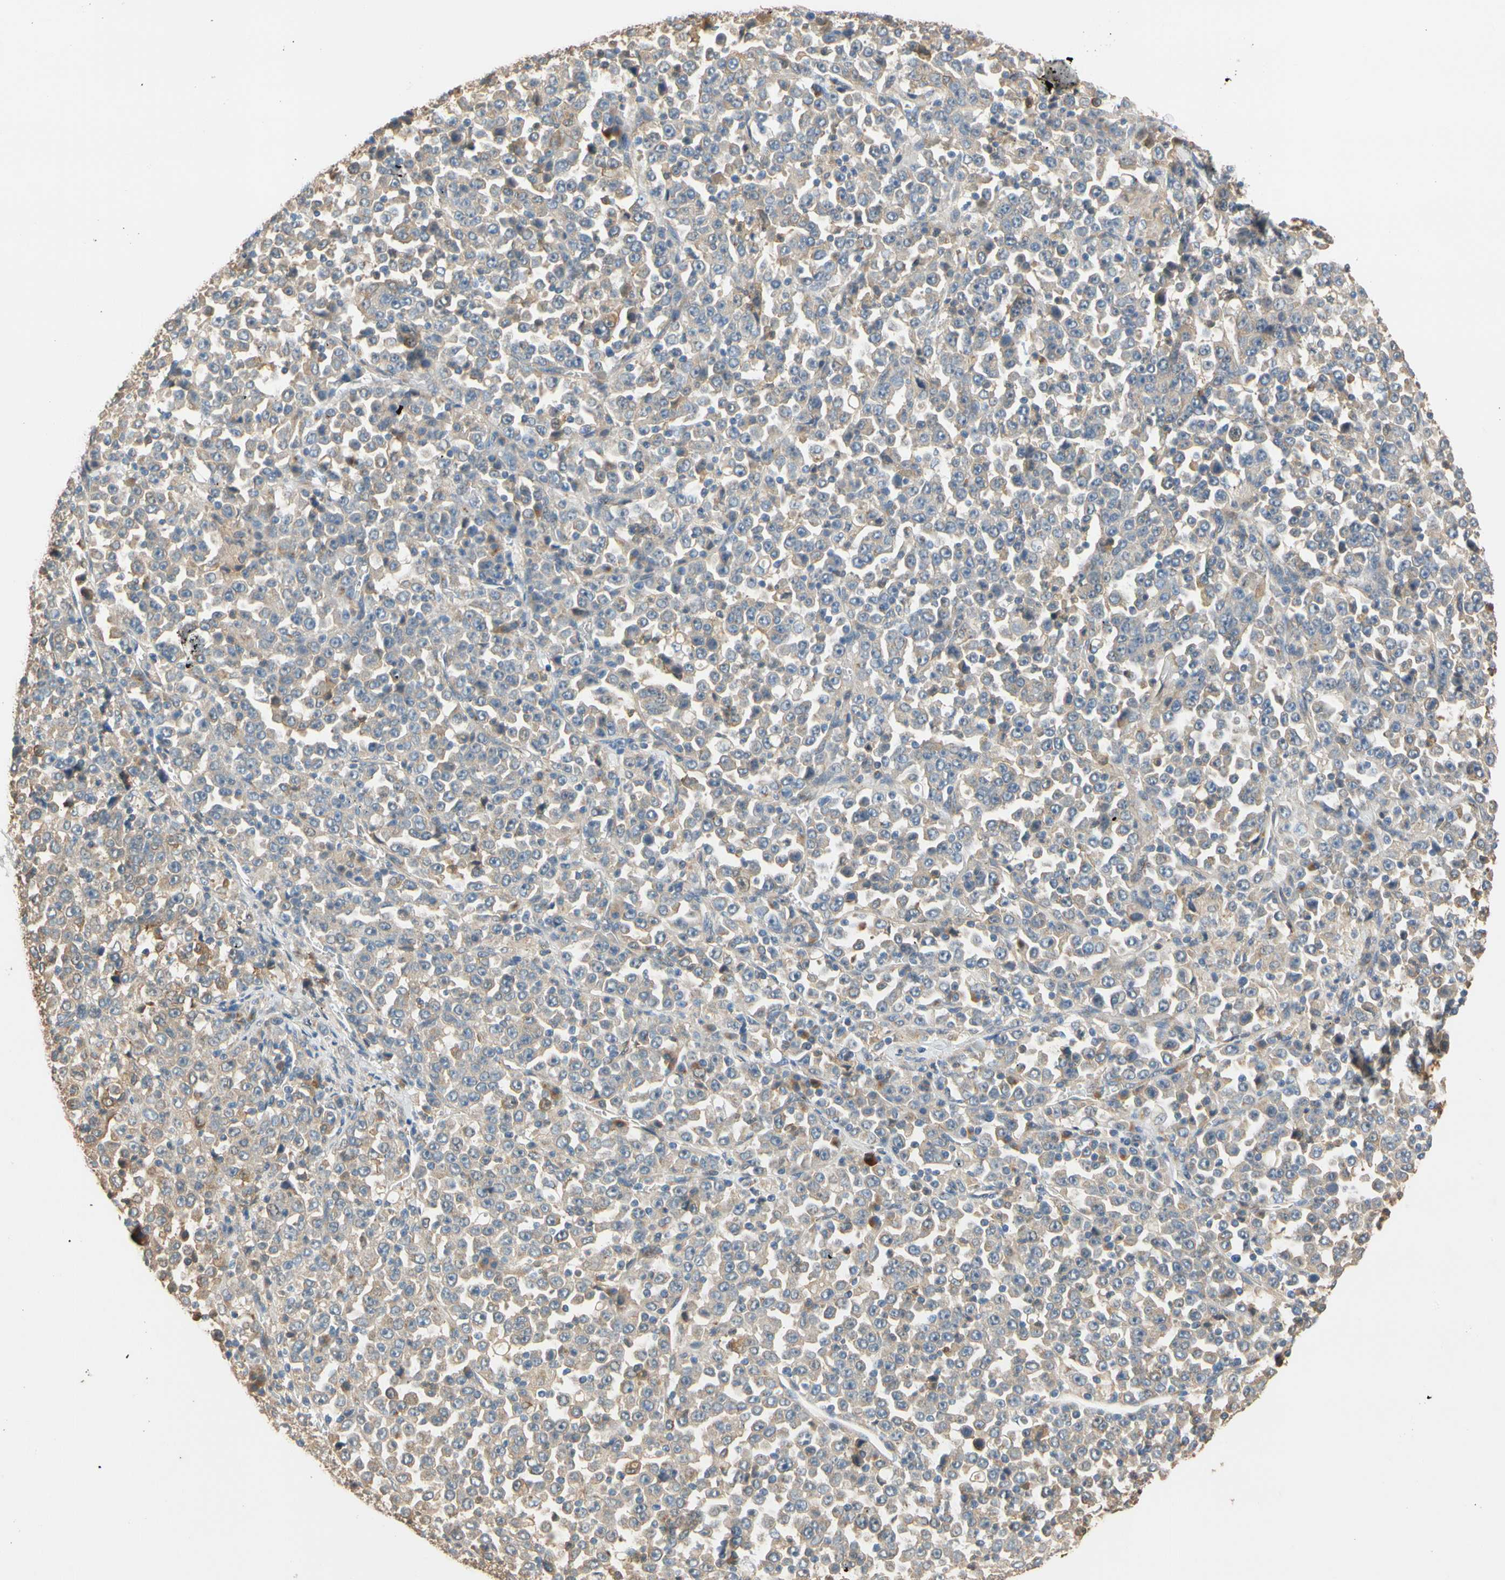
{"staining": {"intensity": "moderate", "quantity": "<25%", "location": "cytoplasmic/membranous"}, "tissue": "stomach cancer", "cell_type": "Tumor cells", "image_type": "cancer", "snomed": [{"axis": "morphology", "description": "Normal tissue, NOS"}, {"axis": "morphology", "description": "Adenocarcinoma, NOS"}, {"axis": "topography", "description": "Stomach, upper"}, {"axis": "topography", "description": "Stomach"}], "caption": "A histopathology image of human stomach cancer (adenocarcinoma) stained for a protein shows moderate cytoplasmic/membranous brown staining in tumor cells. (brown staining indicates protein expression, while blue staining denotes nuclei).", "gene": "GPSM2", "patient": {"sex": "male", "age": 59}}